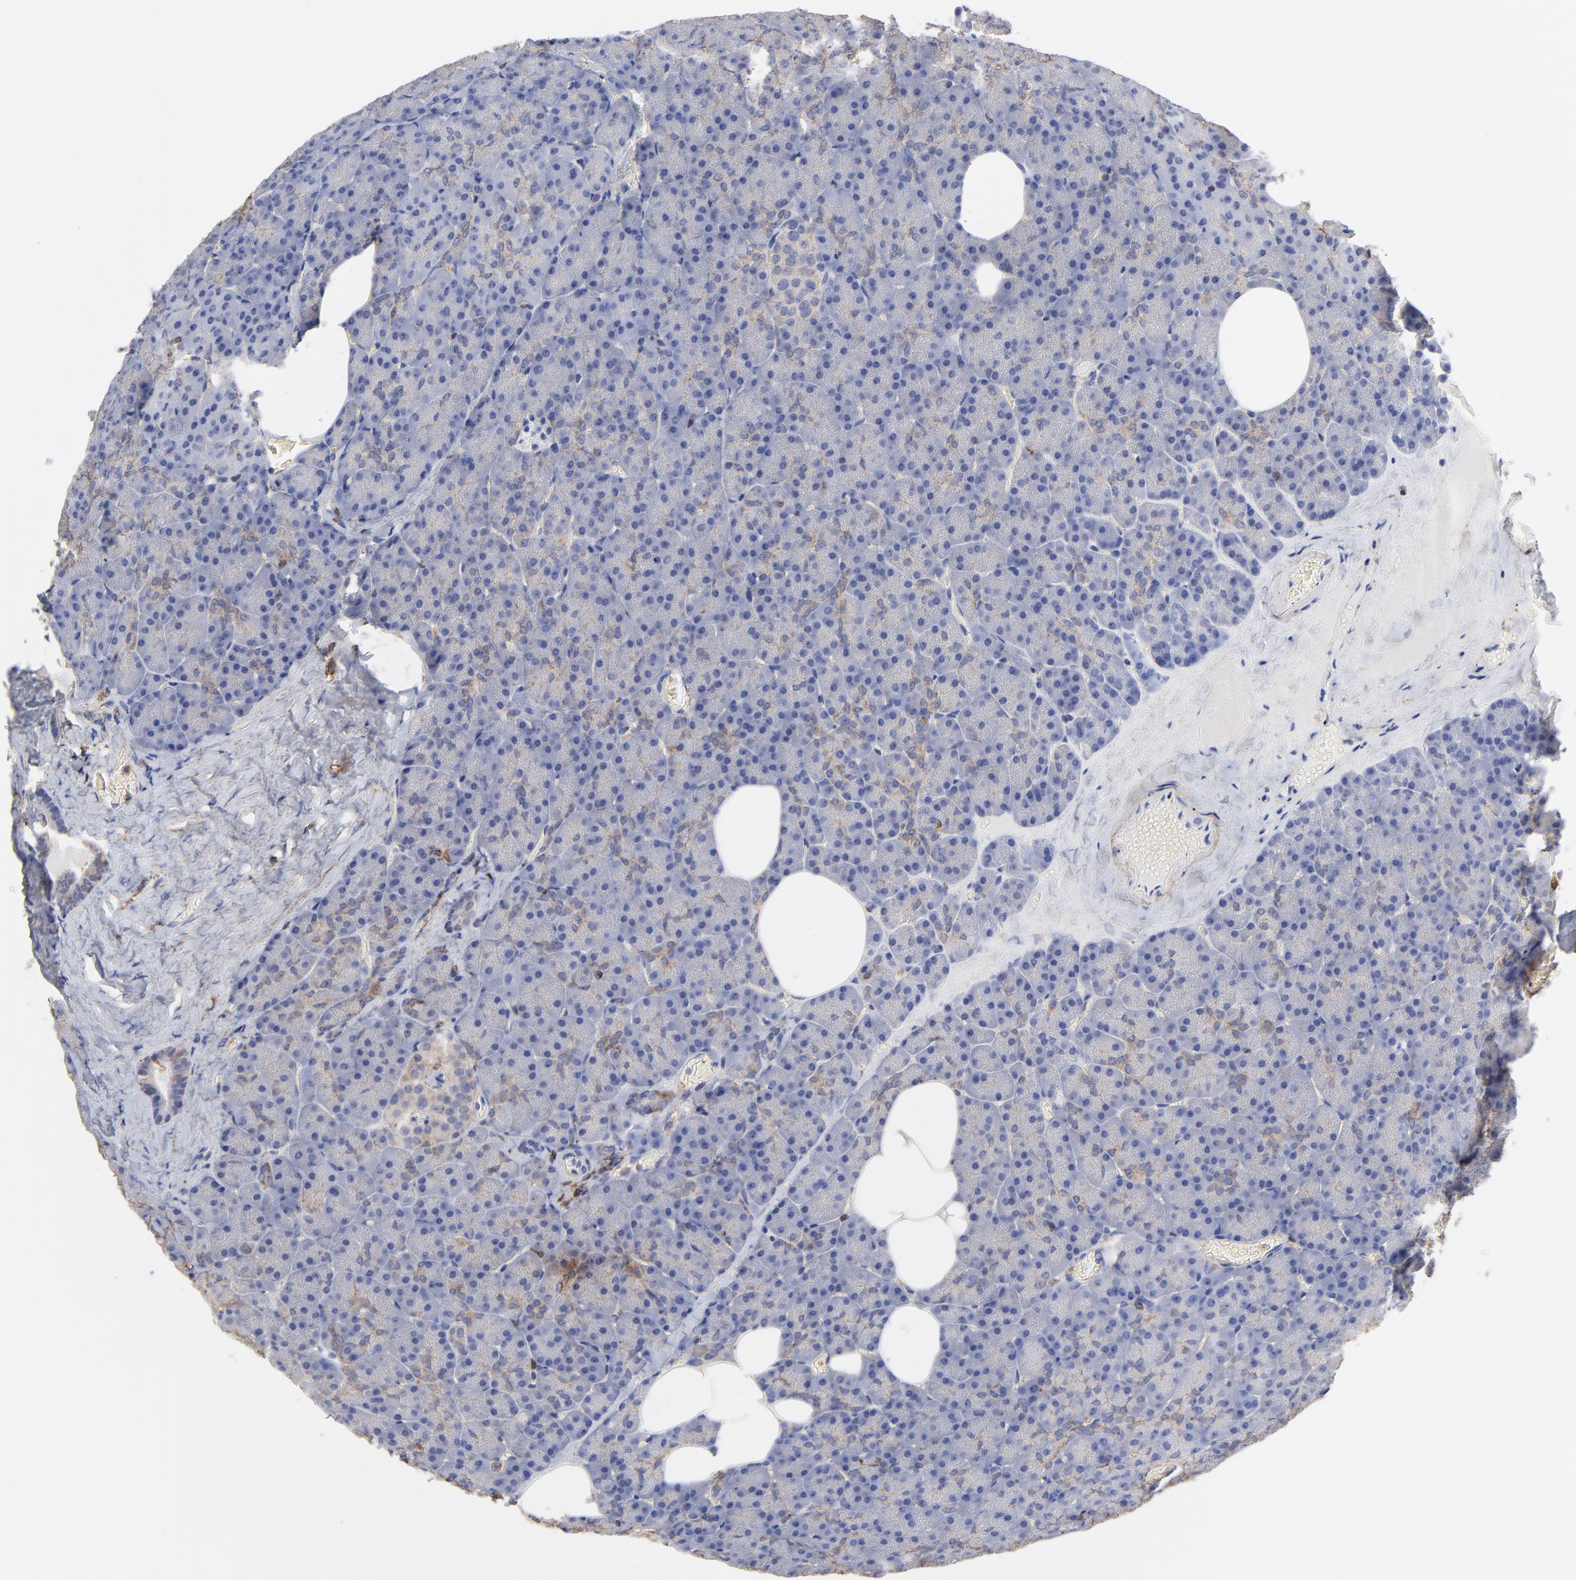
{"staining": {"intensity": "weak", "quantity": ">75%", "location": "cytoplasmic/membranous"}, "tissue": "carcinoid", "cell_type": "Tumor cells", "image_type": "cancer", "snomed": [{"axis": "morphology", "description": "Normal tissue, NOS"}, {"axis": "morphology", "description": "Carcinoid, malignant, NOS"}, {"axis": "topography", "description": "Pancreas"}], "caption": "Malignant carcinoid stained with immunohistochemistry (IHC) exhibits weak cytoplasmic/membranous staining in approximately >75% of tumor cells. (brown staining indicates protein expression, while blue staining denotes nuclei).", "gene": "ASL", "patient": {"sex": "female", "age": 35}}